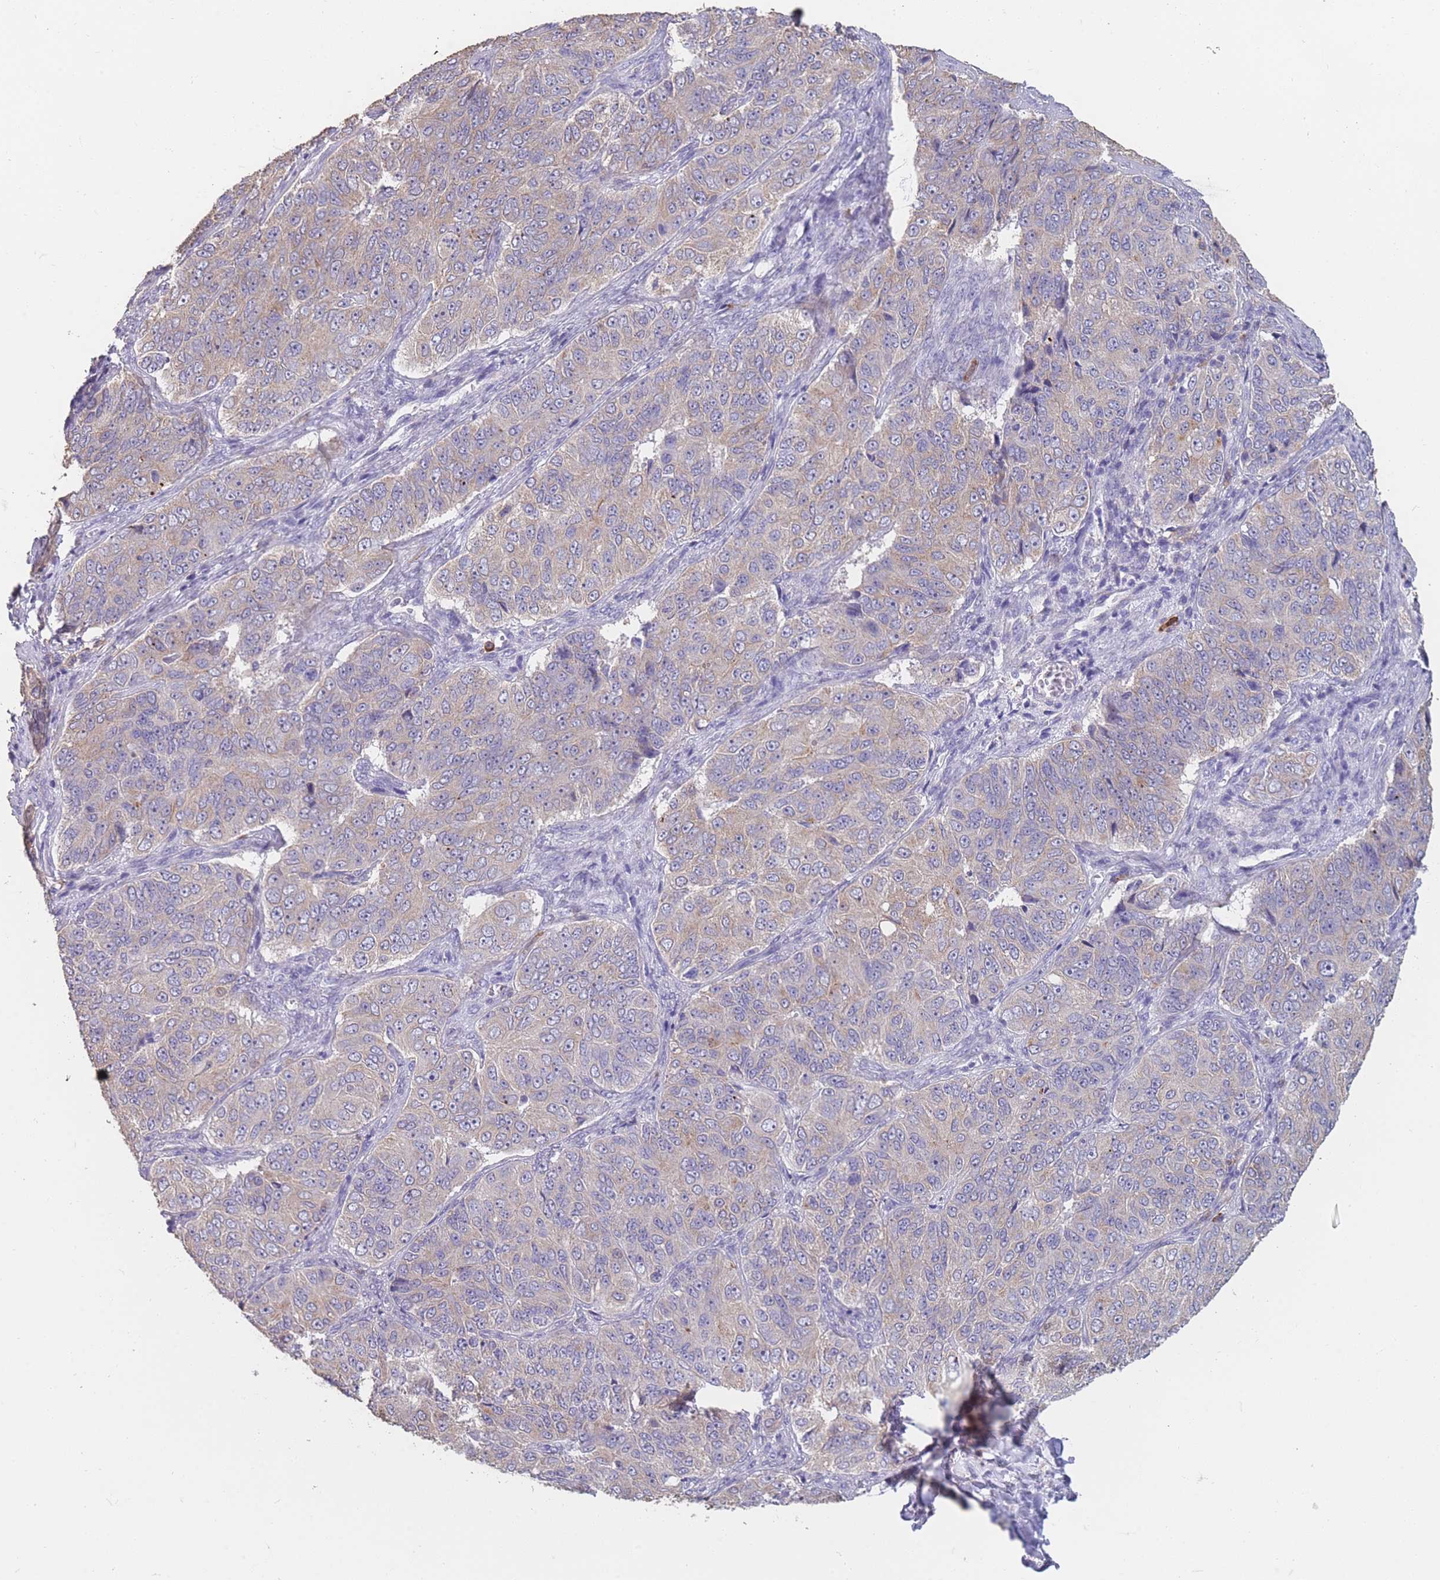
{"staining": {"intensity": "weak", "quantity": "25%-75%", "location": "cytoplasmic/membranous"}, "tissue": "ovarian cancer", "cell_type": "Tumor cells", "image_type": "cancer", "snomed": [{"axis": "morphology", "description": "Carcinoma, endometroid"}, {"axis": "topography", "description": "Ovary"}], "caption": "IHC staining of ovarian endometroid carcinoma, which displays low levels of weak cytoplasmic/membranous staining in approximately 25%-75% of tumor cells indicating weak cytoplasmic/membranous protein staining. The staining was performed using DAB (brown) for protein detection and nuclei were counterstained in hematoxylin (blue).", "gene": "CLEC12A", "patient": {"sex": "female", "age": 51}}